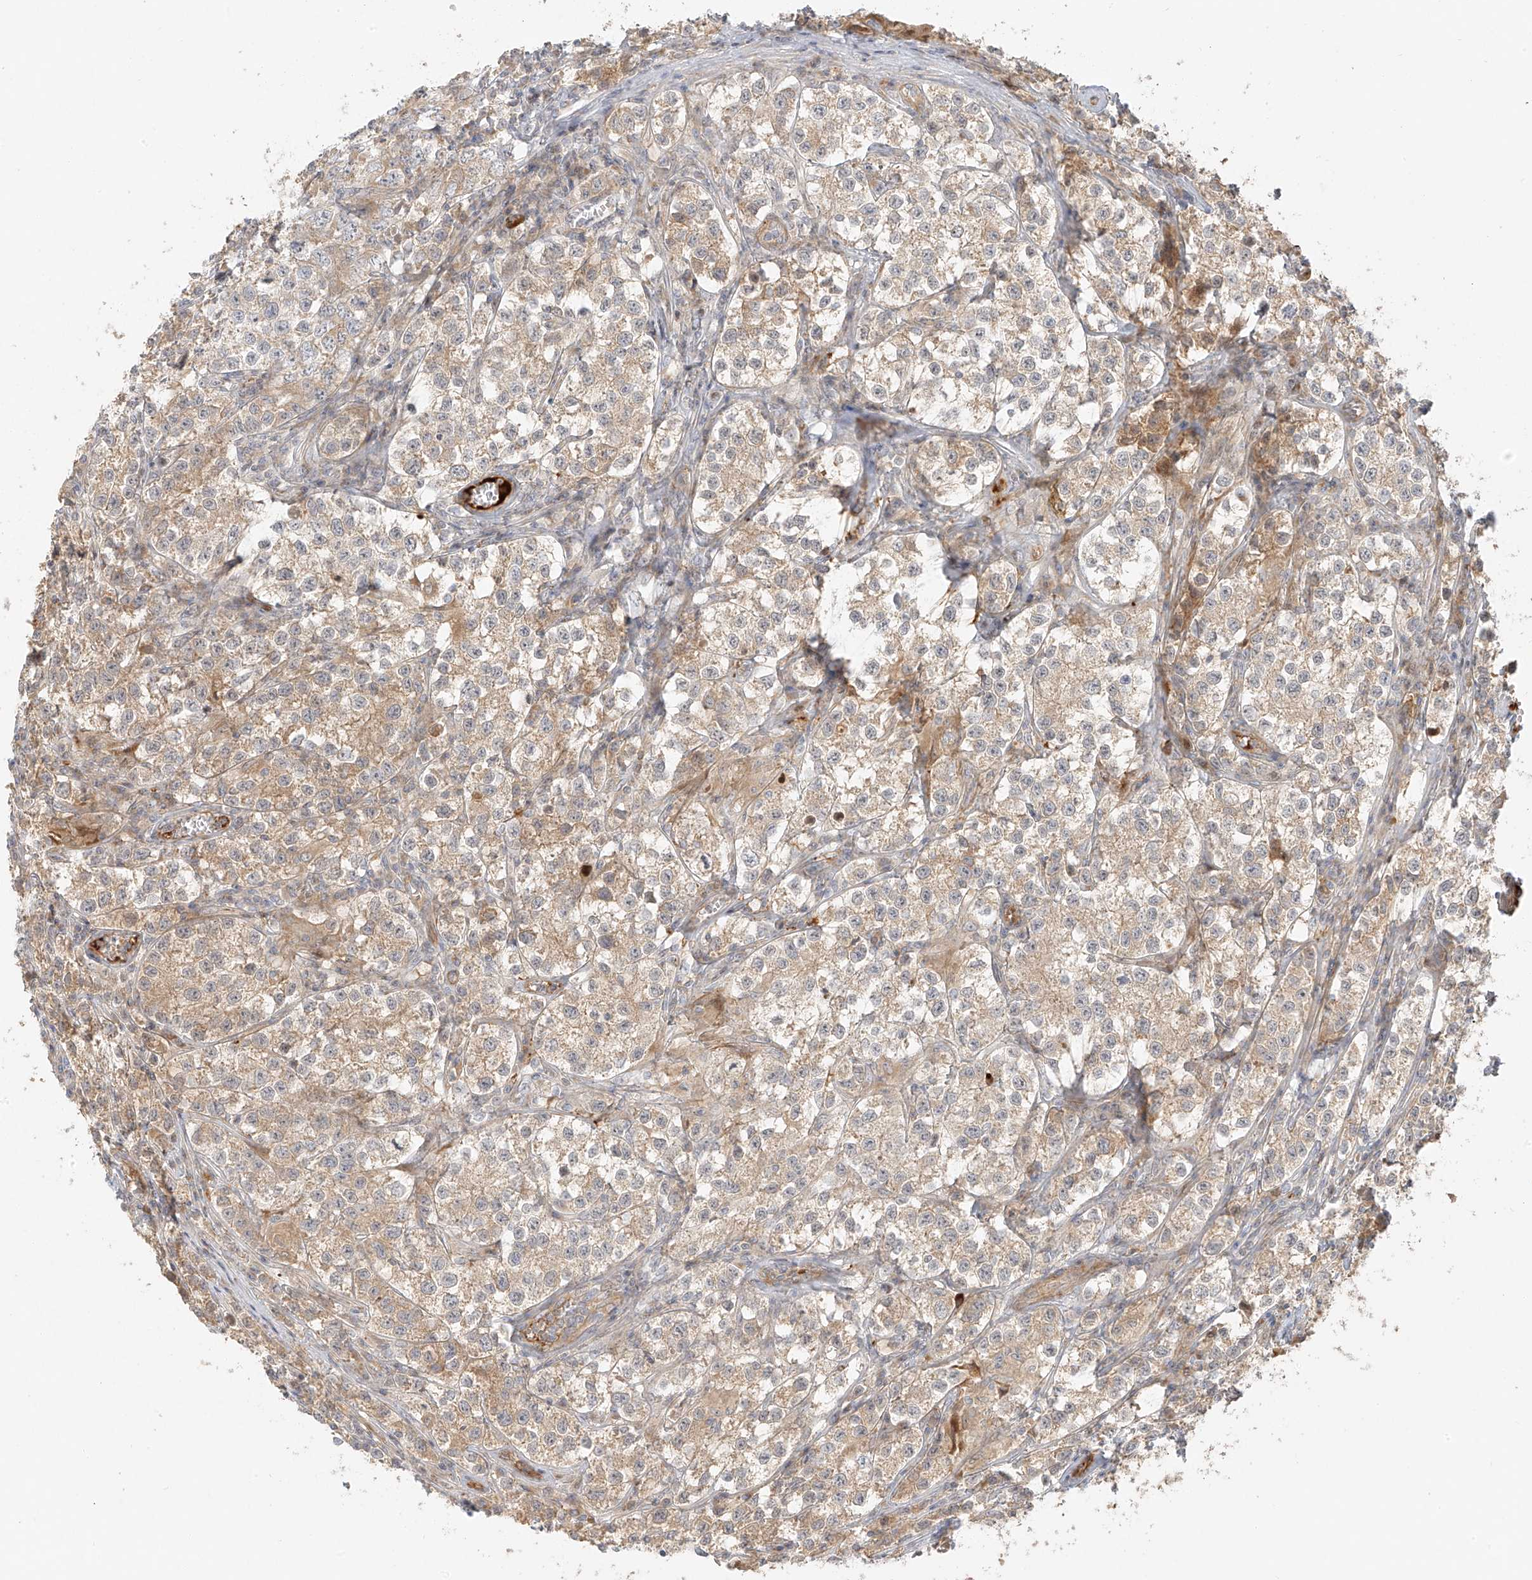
{"staining": {"intensity": "weak", "quantity": ">75%", "location": "cytoplasmic/membranous"}, "tissue": "testis cancer", "cell_type": "Tumor cells", "image_type": "cancer", "snomed": [{"axis": "morphology", "description": "Seminoma, NOS"}, {"axis": "morphology", "description": "Carcinoma, Embryonal, NOS"}, {"axis": "topography", "description": "Testis"}], "caption": "The immunohistochemical stain labels weak cytoplasmic/membranous positivity in tumor cells of testis embryonal carcinoma tissue.", "gene": "MIPEP", "patient": {"sex": "male", "age": 43}}